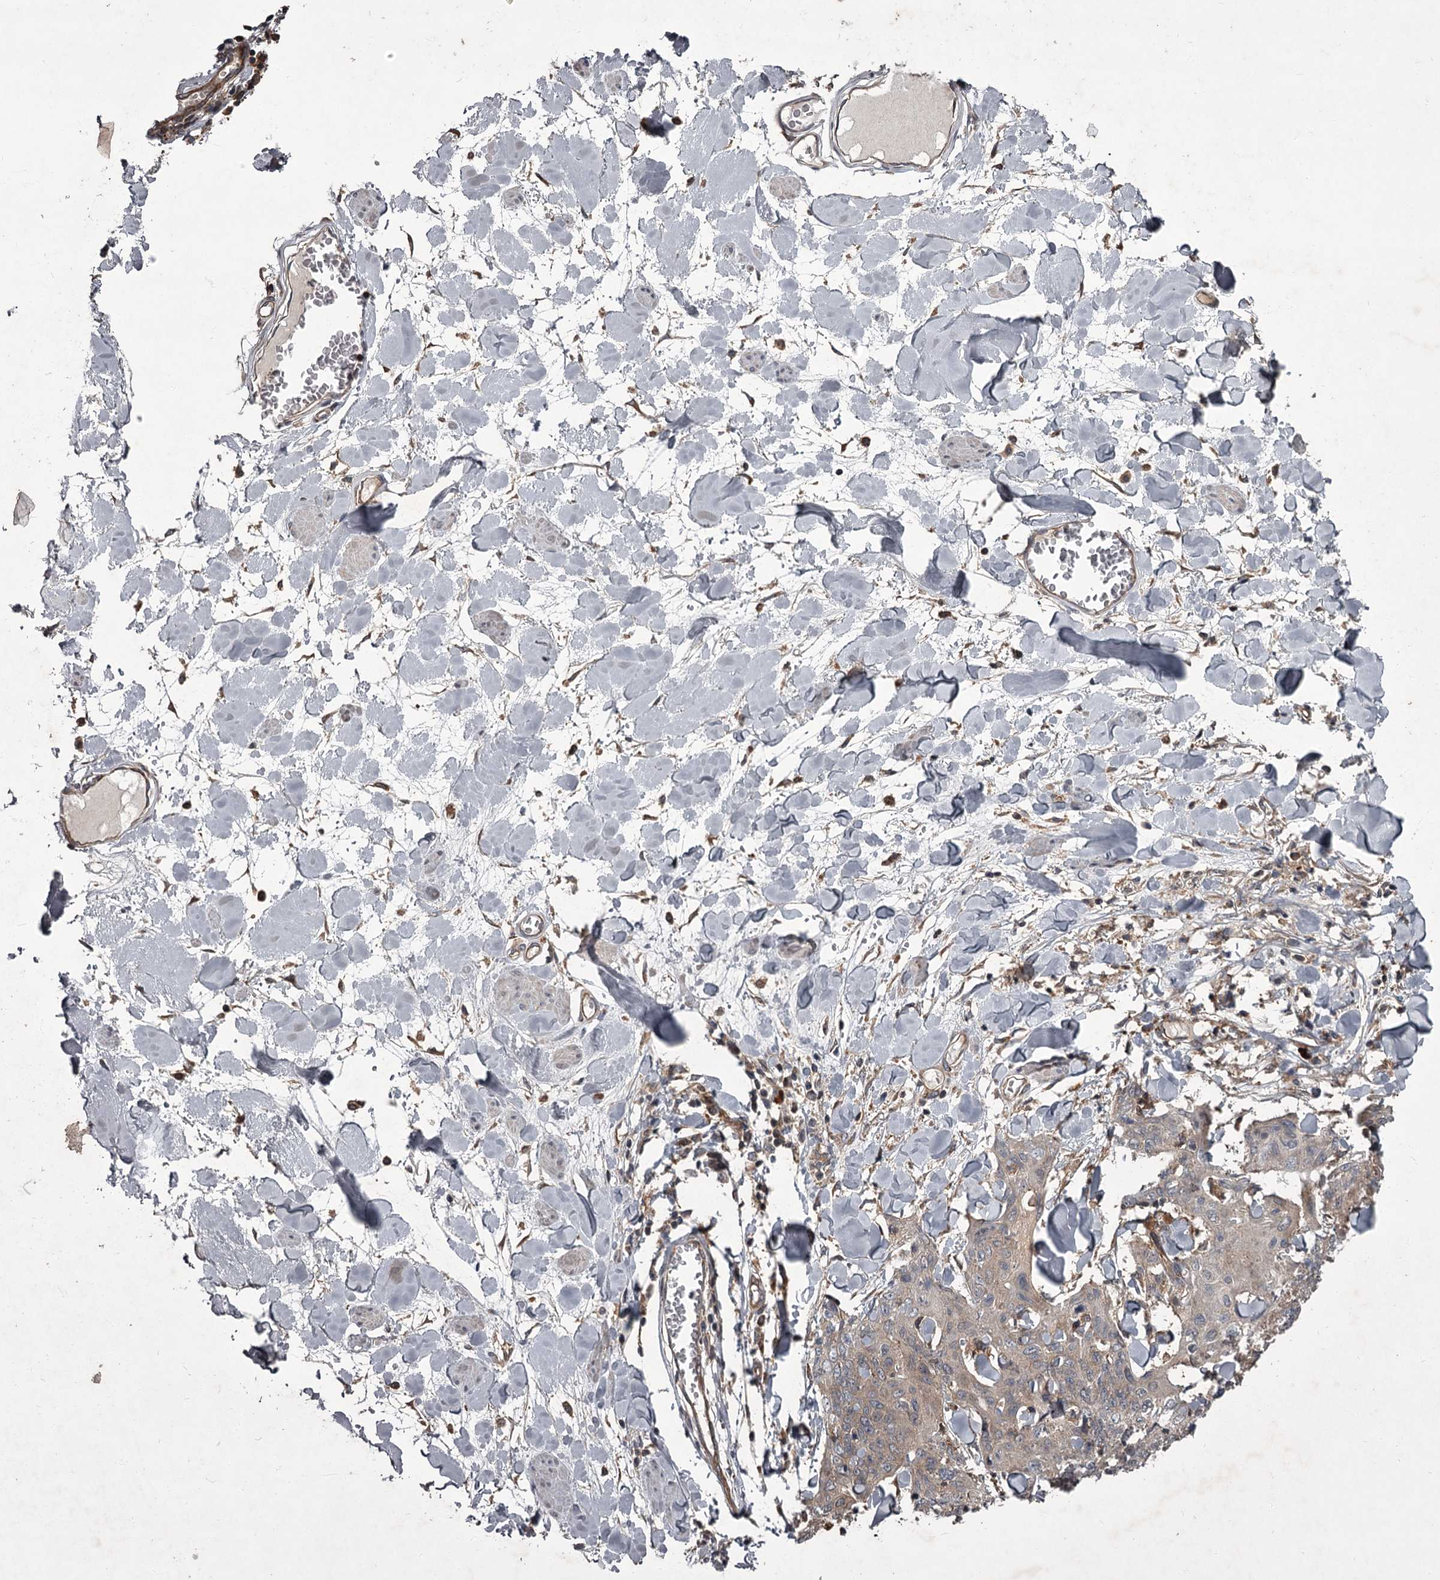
{"staining": {"intensity": "weak", "quantity": ">75%", "location": "cytoplasmic/membranous"}, "tissue": "skin cancer", "cell_type": "Tumor cells", "image_type": "cancer", "snomed": [{"axis": "morphology", "description": "Squamous cell carcinoma, NOS"}, {"axis": "topography", "description": "Skin"}, {"axis": "topography", "description": "Vulva"}], "caption": "Squamous cell carcinoma (skin) tissue exhibits weak cytoplasmic/membranous positivity in about >75% of tumor cells The protein of interest is stained brown, and the nuclei are stained in blue (DAB IHC with brightfield microscopy, high magnification).", "gene": "UNC93B1", "patient": {"sex": "female", "age": 85}}